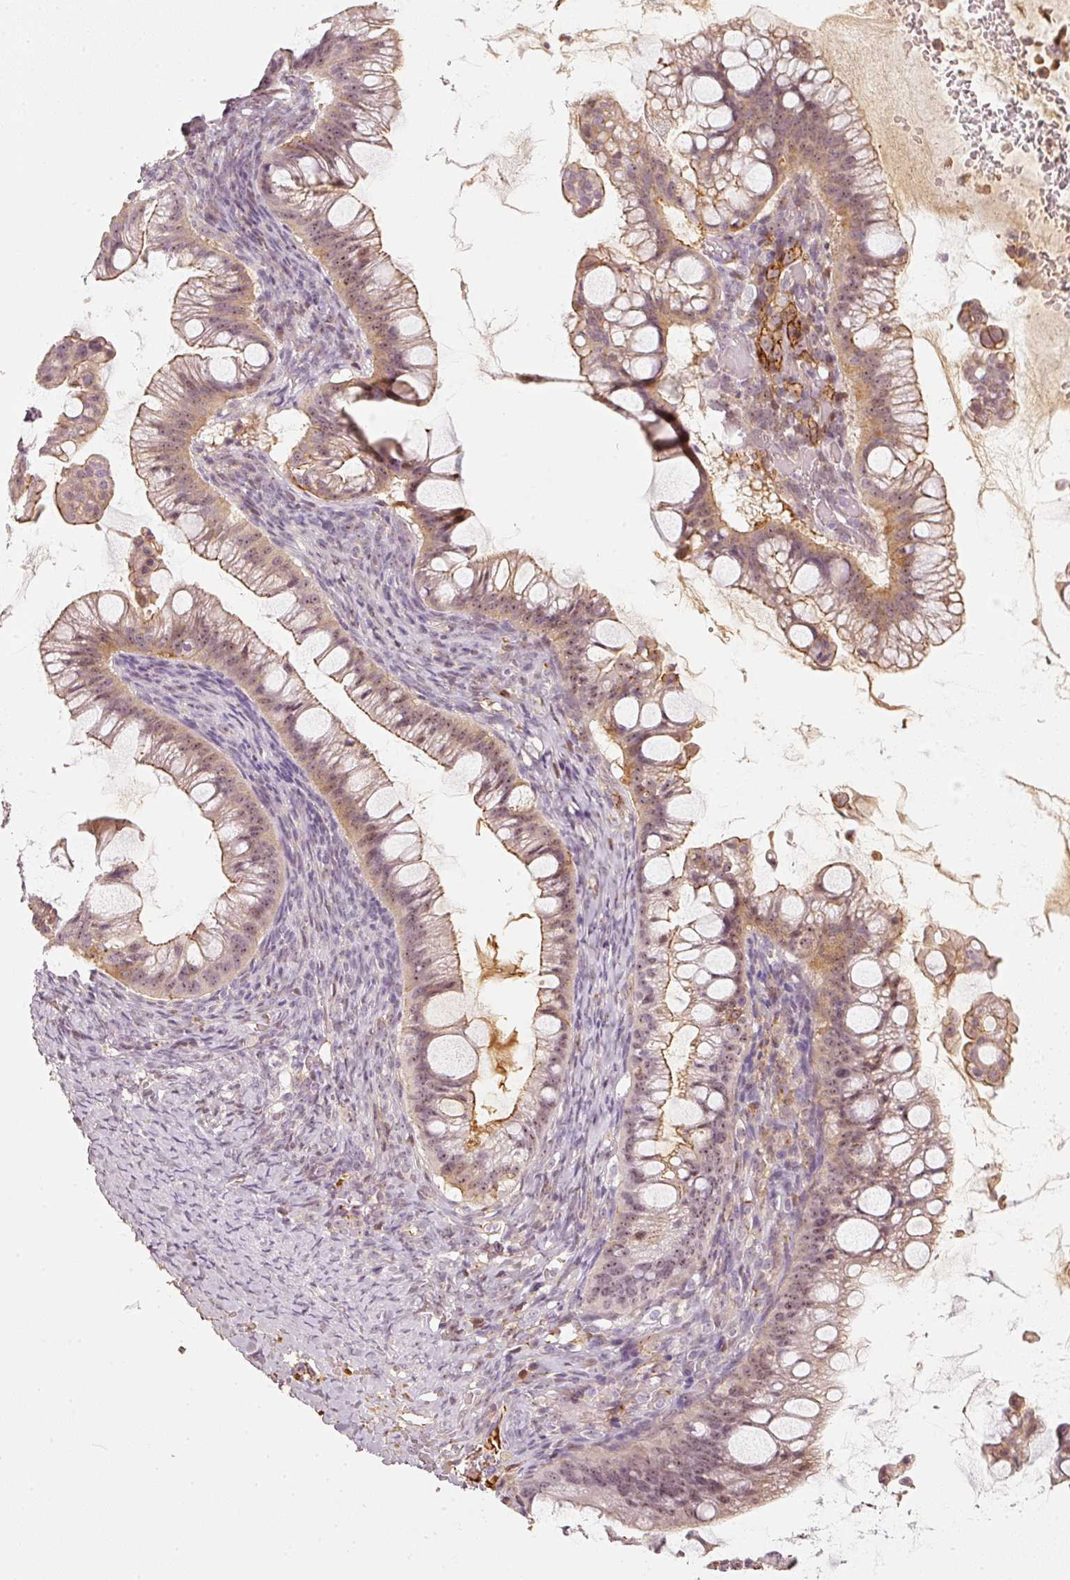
{"staining": {"intensity": "weak", "quantity": ">75%", "location": "cytoplasmic/membranous,nuclear"}, "tissue": "ovarian cancer", "cell_type": "Tumor cells", "image_type": "cancer", "snomed": [{"axis": "morphology", "description": "Cystadenocarcinoma, mucinous, NOS"}, {"axis": "topography", "description": "Ovary"}], "caption": "Immunohistochemistry (IHC) image of neoplastic tissue: ovarian cancer stained using IHC demonstrates low levels of weak protein expression localized specifically in the cytoplasmic/membranous and nuclear of tumor cells, appearing as a cytoplasmic/membranous and nuclear brown color.", "gene": "VCAM1", "patient": {"sex": "female", "age": 73}}